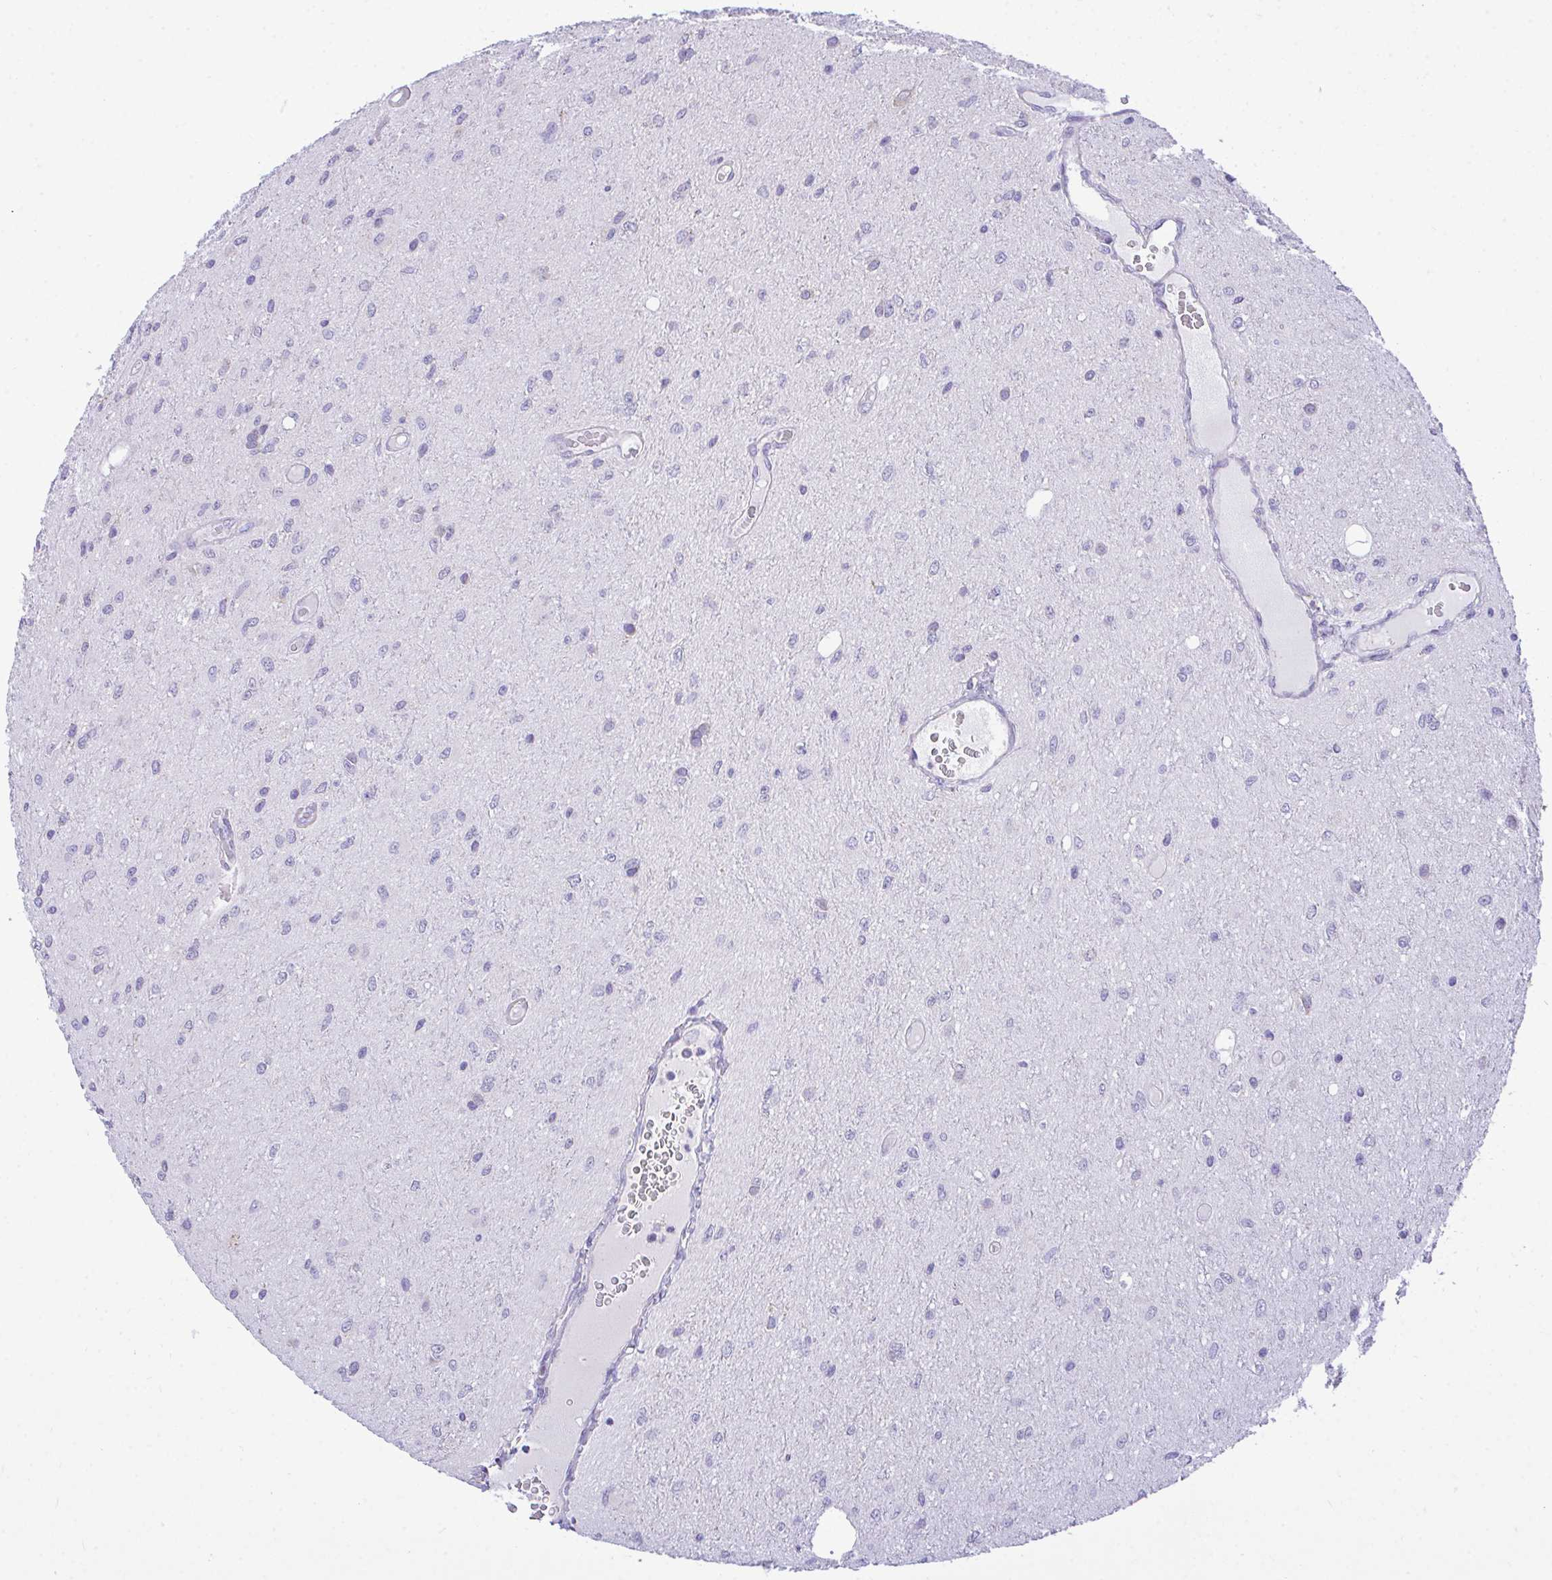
{"staining": {"intensity": "negative", "quantity": "none", "location": "none"}, "tissue": "glioma", "cell_type": "Tumor cells", "image_type": "cancer", "snomed": [{"axis": "morphology", "description": "Glioma, malignant, Low grade"}, {"axis": "topography", "description": "Cerebellum"}], "caption": "An IHC micrograph of glioma is shown. There is no staining in tumor cells of glioma. (DAB (3,3'-diaminobenzidine) IHC with hematoxylin counter stain).", "gene": "PIGK", "patient": {"sex": "female", "age": 5}}